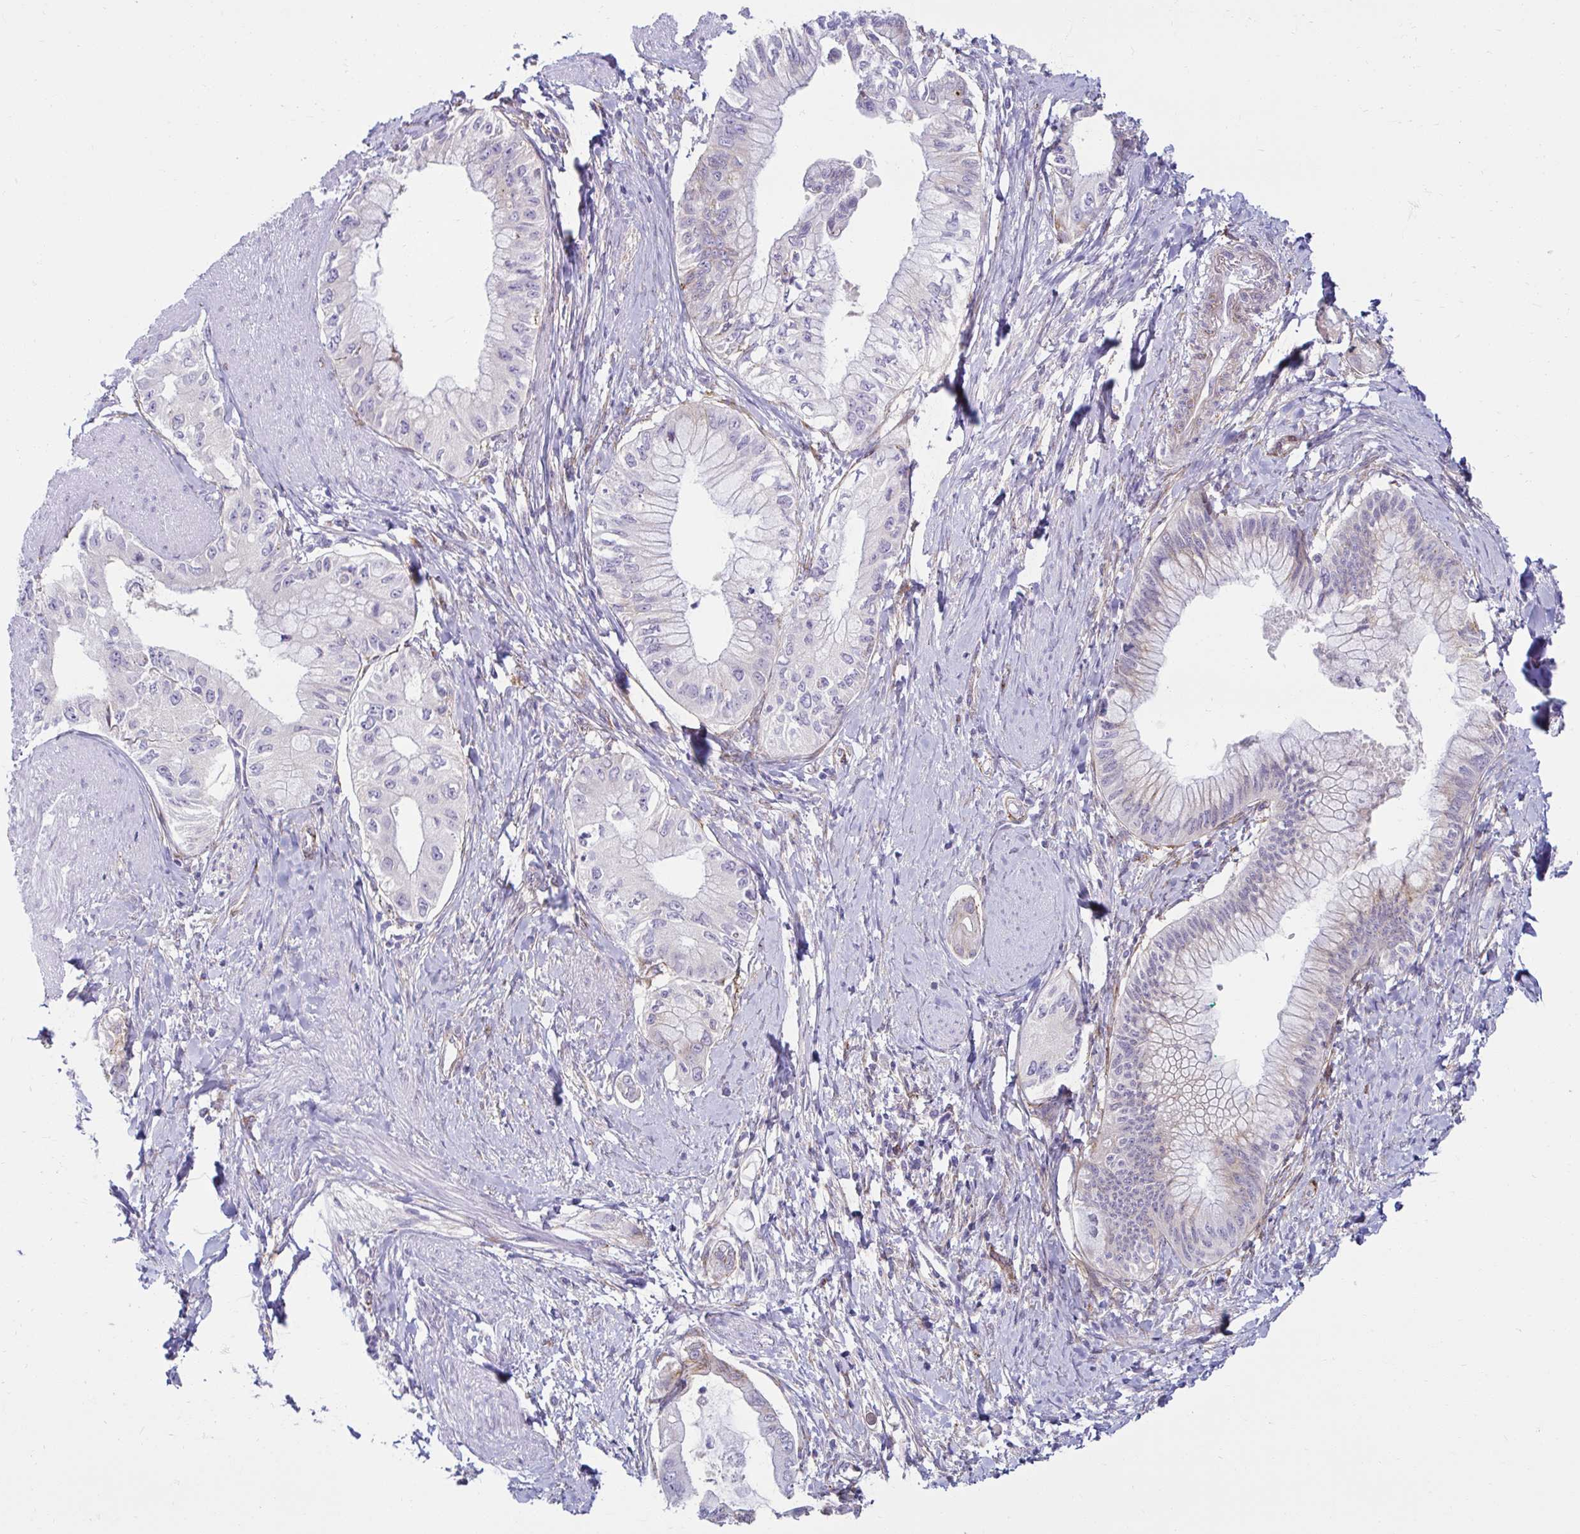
{"staining": {"intensity": "negative", "quantity": "none", "location": "none"}, "tissue": "urothelial cancer", "cell_type": "Tumor cells", "image_type": "cancer", "snomed": [{"axis": "morphology", "description": "Urothelial carcinoma, Low grade"}, {"axis": "topography", "description": "Urinary bladder"}], "caption": "Immunohistochemistry of urothelial carcinoma (low-grade) shows no staining in tumor cells.", "gene": "ANKRD62", "patient": {"sex": "female", "age": 79}}